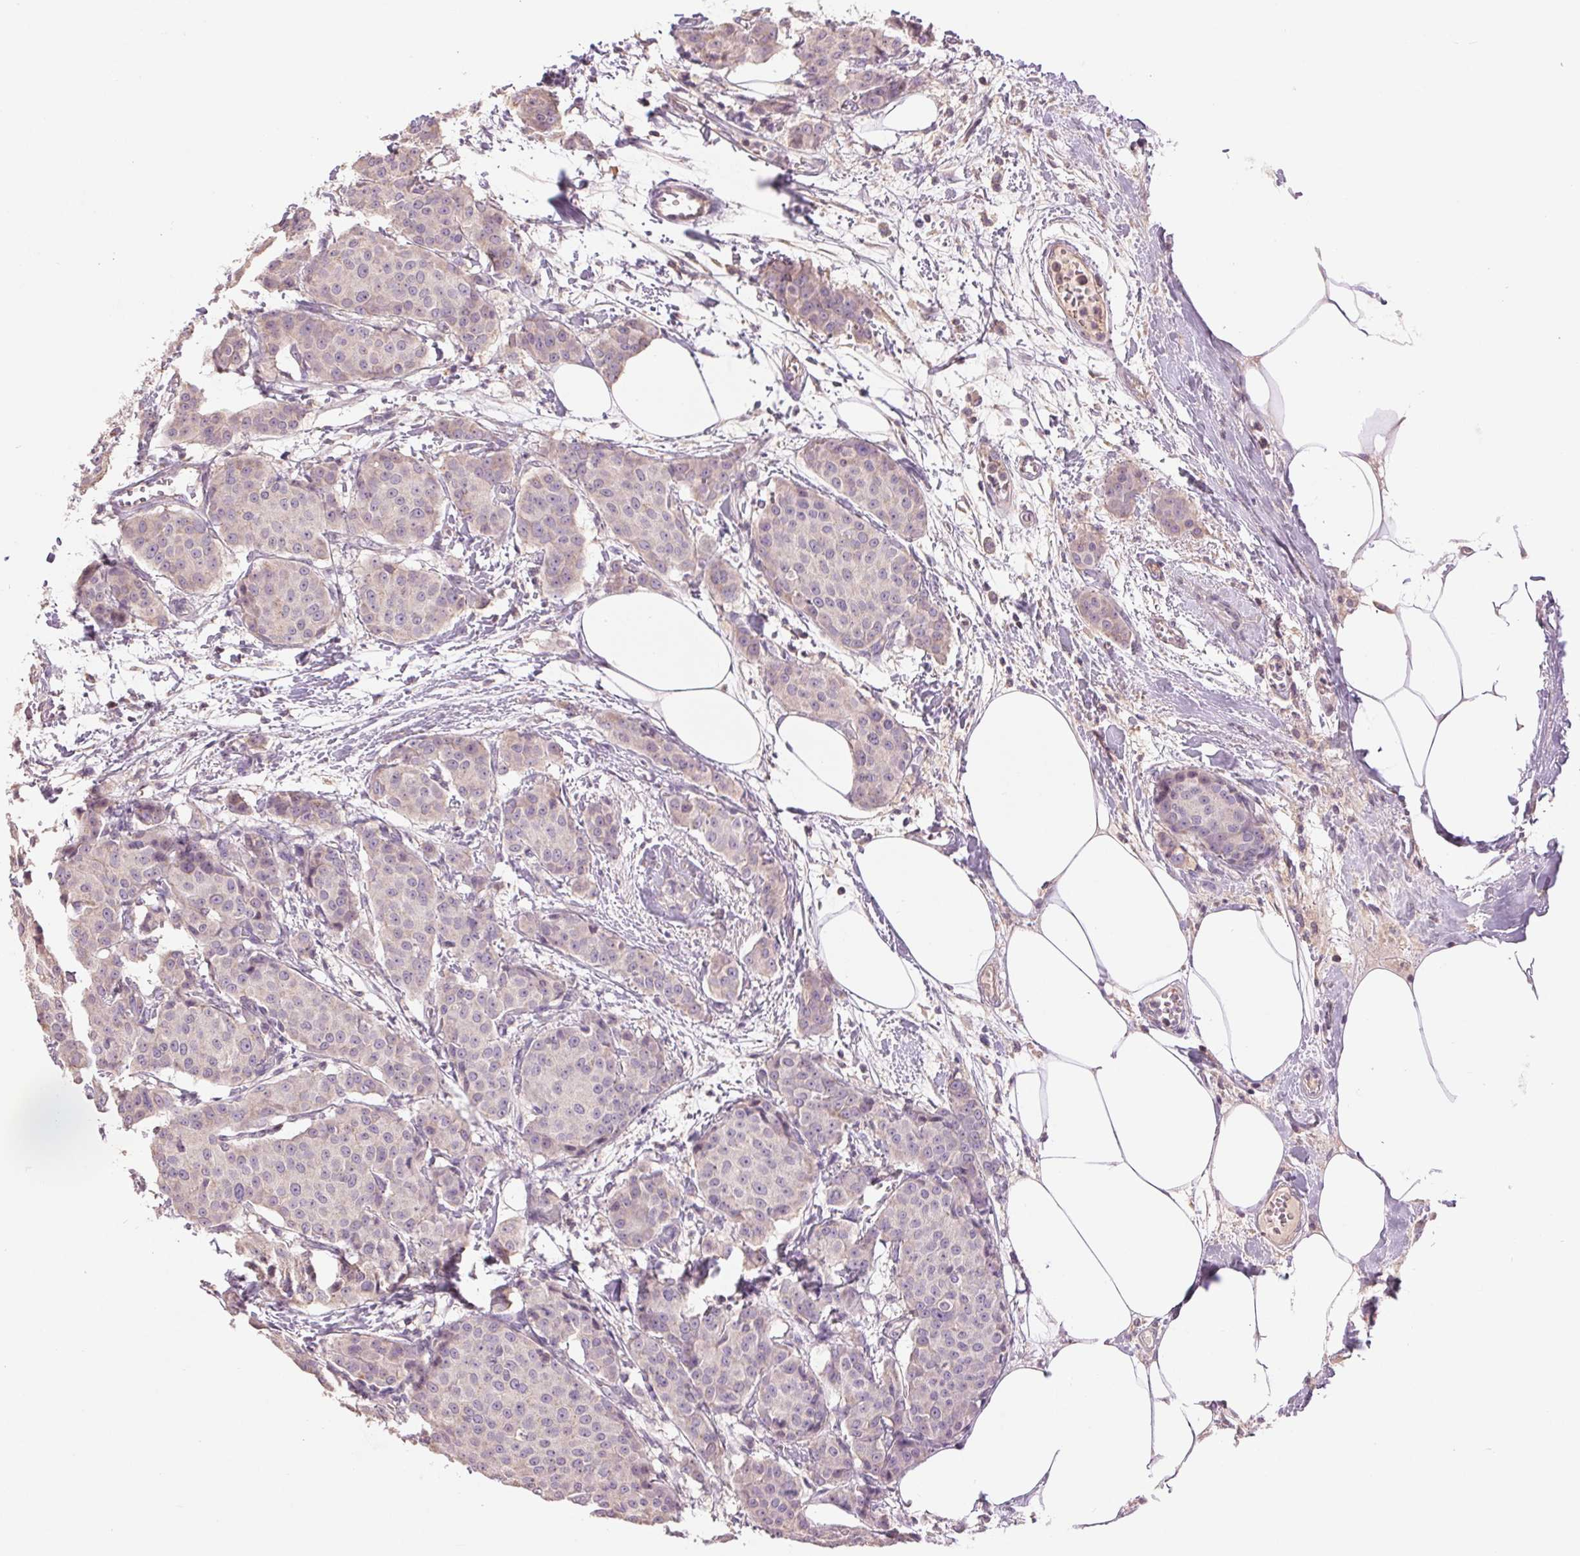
{"staining": {"intensity": "negative", "quantity": "none", "location": "none"}, "tissue": "breast cancer", "cell_type": "Tumor cells", "image_type": "cancer", "snomed": [{"axis": "morphology", "description": "Duct carcinoma"}, {"axis": "topography", "description": "Breast"}], "caption": "A high-resolution image shows IHC staining of infiltrating ductal carcinoma (breast), which shows no significant expression in tumor cells.", "gene": "FXYD4", "patient": {"sex": "female", "age": 91}}